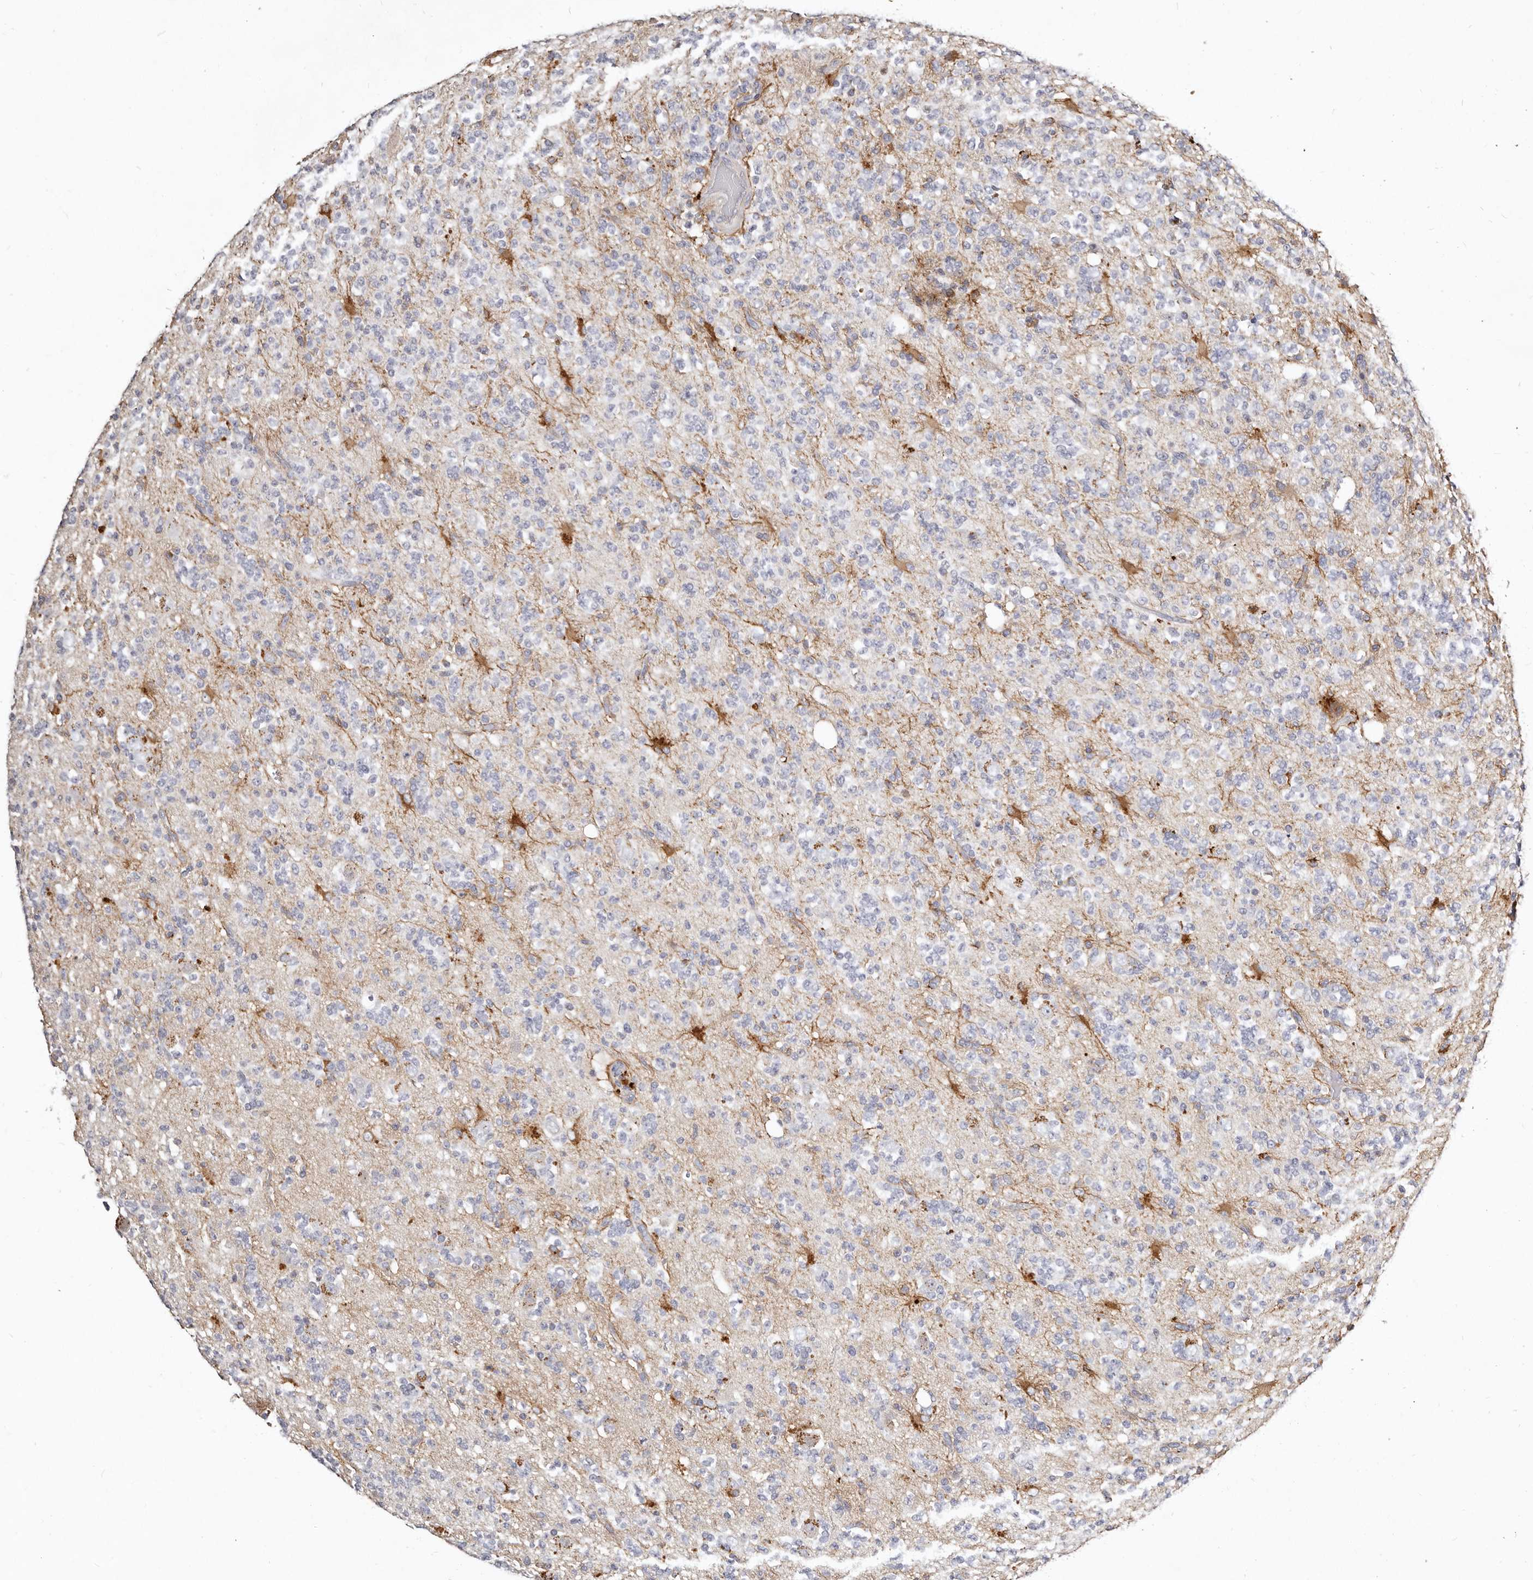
{"staining": {"intensity": "negative", "quantity": "none", "location": "none"}, "tissue": "glioma", "cell_type": "Tumor cells", "image_type": "cancer", "snomed": [{"axis": "morphology", "description": "Glioma, malignant, High grade"}, {"axis": "topography", "description": "Brain"}], "caption": "Immunohistochemistry (IHC) of human malignant glioma (high-grade) exhibits no positivity in tumor cells. (DAB (3,3'-diaminobenzidine) IHC visualized using brightfield microscopy, high magnification).", "gene": "MRPS33", "patient": {"sex": "female", "age": 62}}